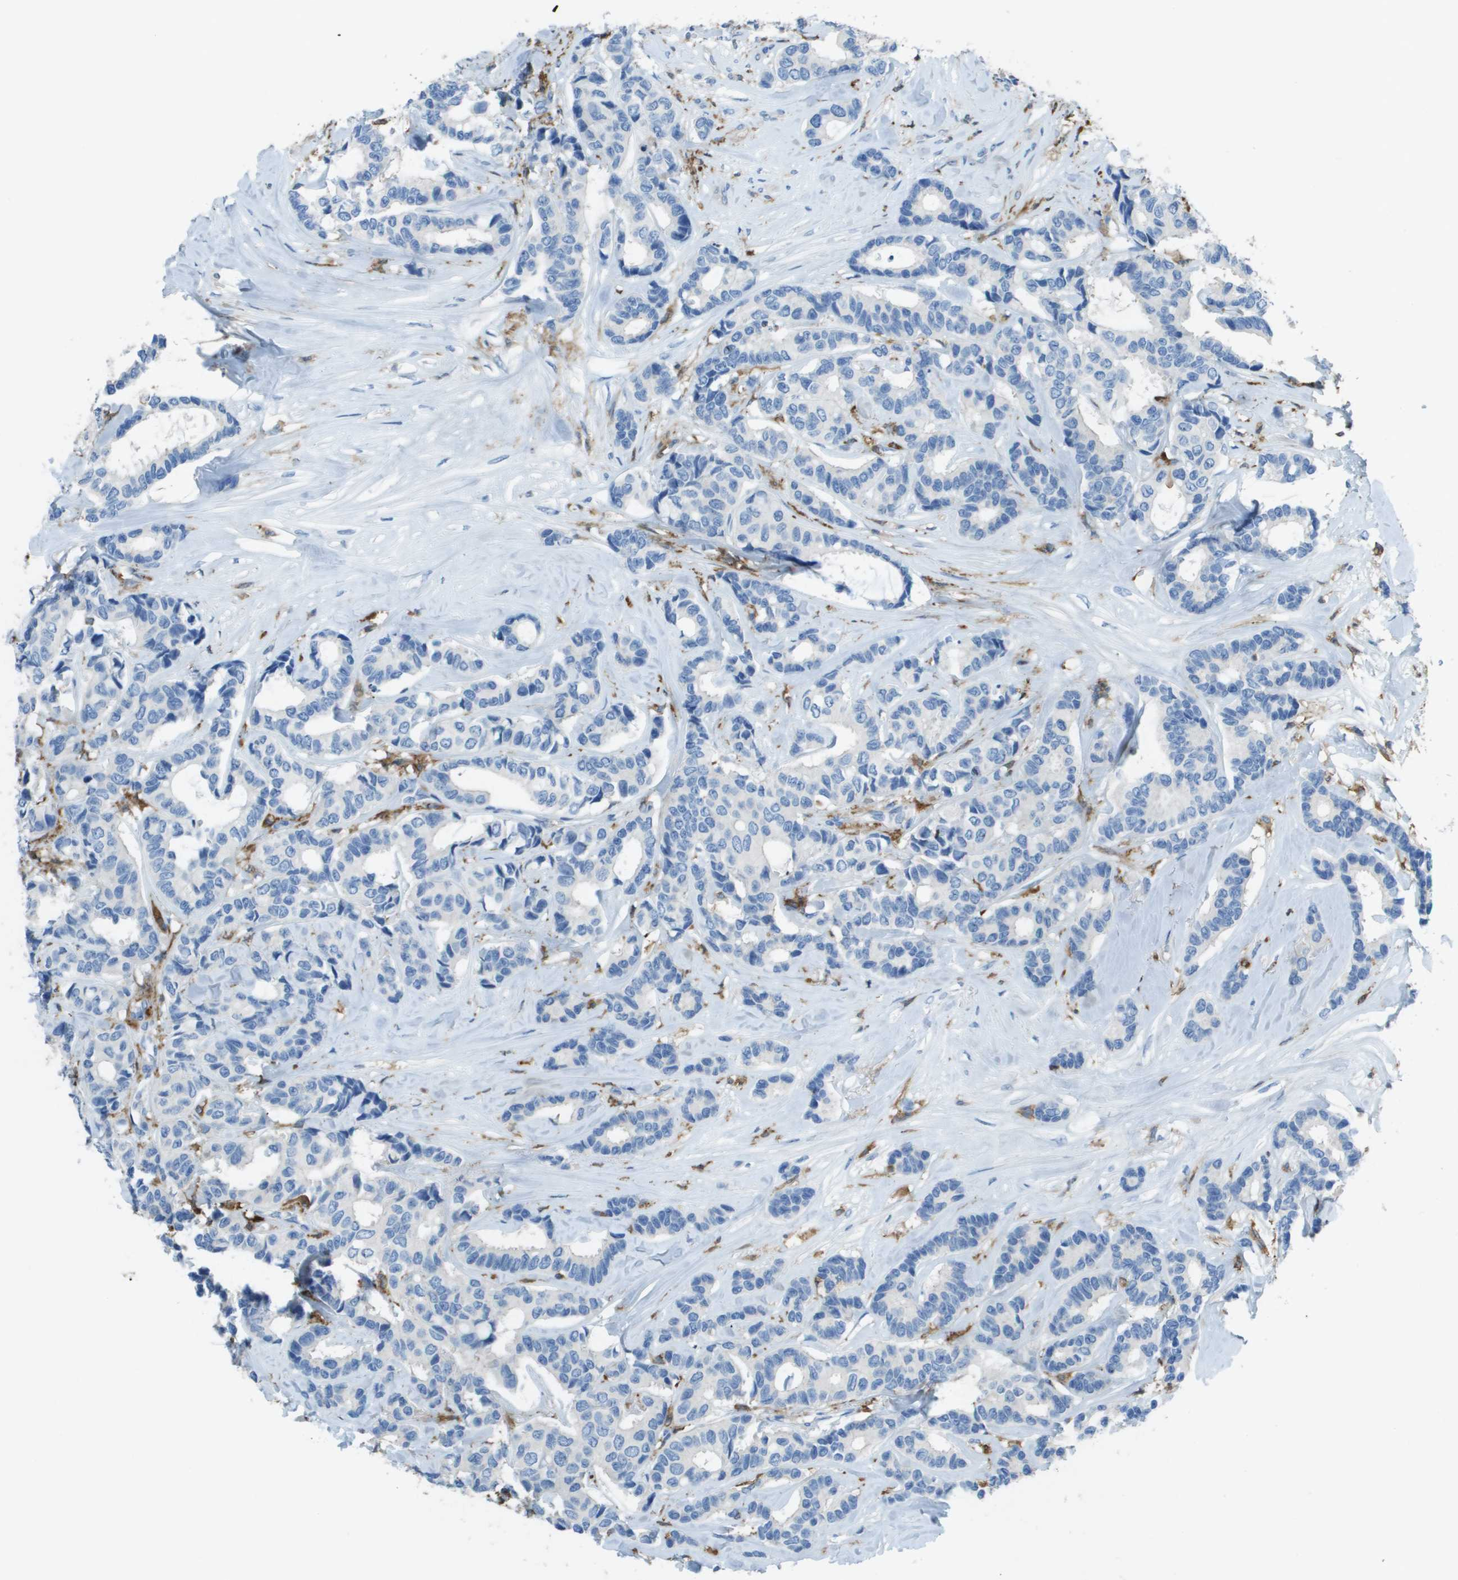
{"staining": {"intensity": "negative", "quantity": "none", "location": "none"}, "tissue": "breast cancer", "cell_type": "Tumor cells", "image_type": "cancer", "snomed": [{"axis": "morphology", "description": "Duct carcinoma"}, {"axis": "topography", "description": "Breast"}], "caption": "Tumor cells show no significant protein staining in breast cancer. (Brightfield microscopy of DAB immunohistochemistry (IHC) at high magnification).", "gene": "APBB1IP", "patient": {"sex": "female", "age": 87}}